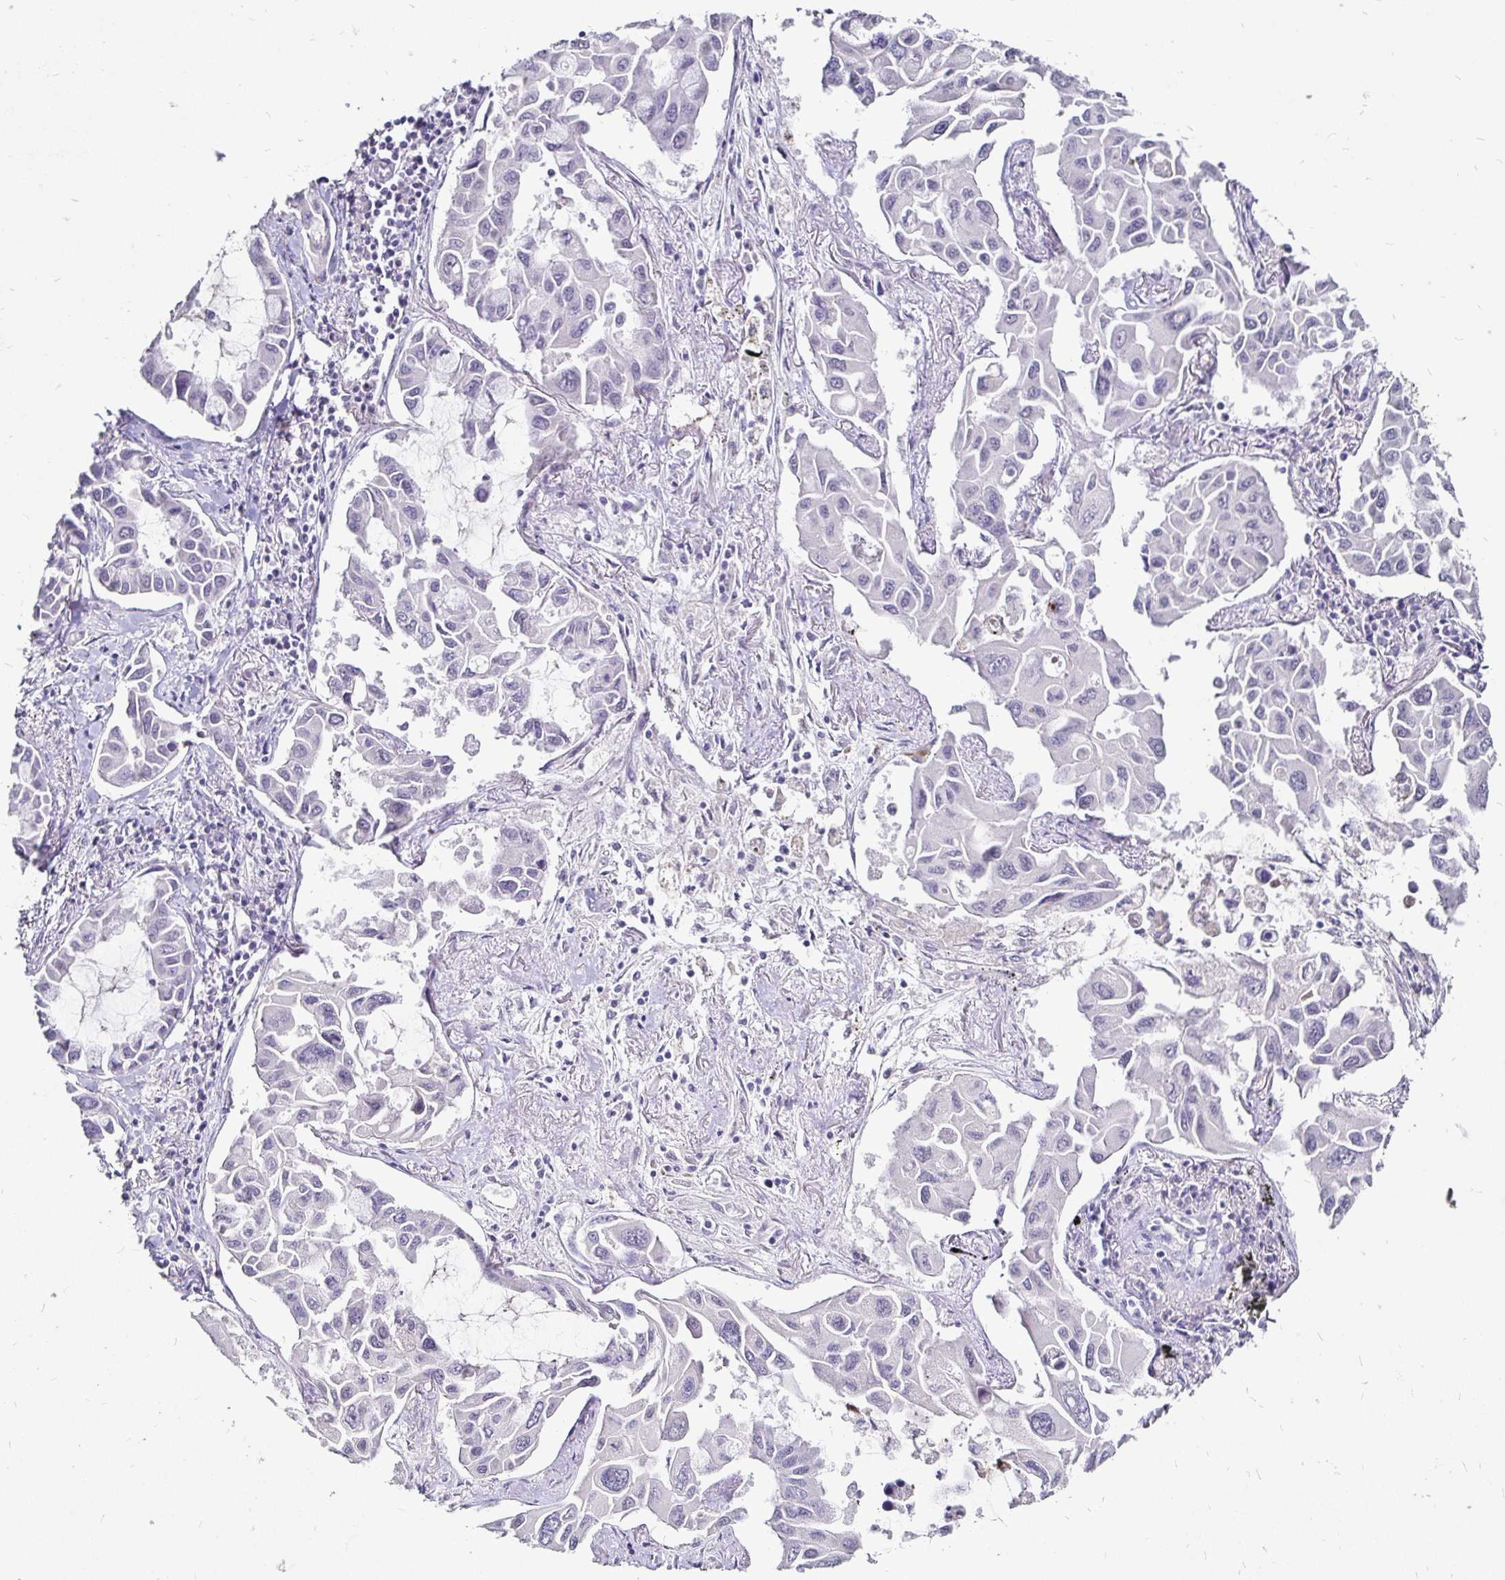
{"staining": {"intensity": "negative", "quantity": "none", "location": "none"}, "tissue": "lung cancer", "cell_type": "Tumor cells", "image_type": "cancer", "snomed": [{"axis": "morphology", "description": "Adenocarcinoma, NOS"}, {"axis": "topography", "description": "Lung"}], "caption": "Protein analysis of lung cancer shows no significant staining in tumor cells.", "gene": "FAIM2", "patient": {"sex": "male", "age": 64}}